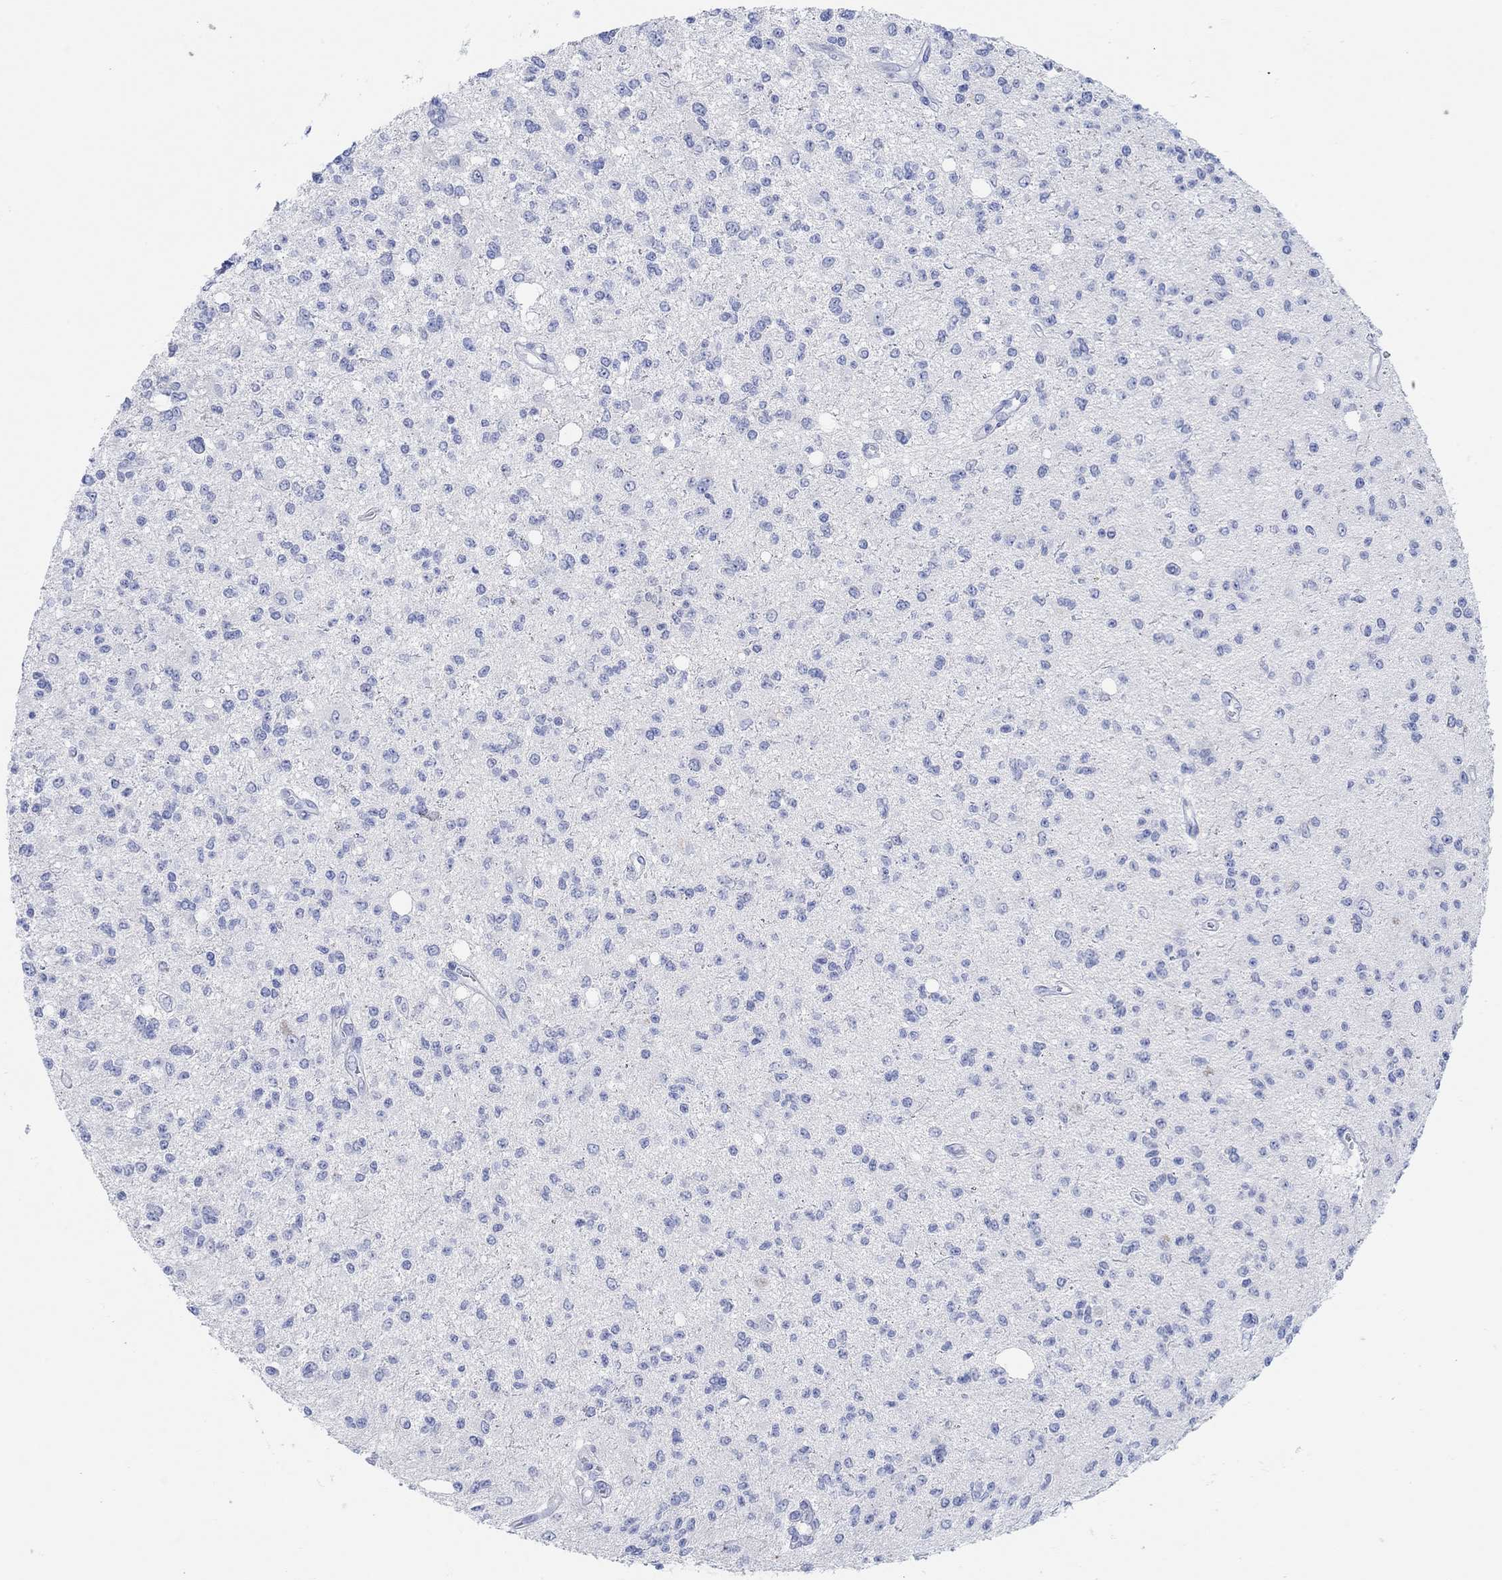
{"staining": {"intensity": "negative", "quantity": "none", "location": "none"}, "tissue": "glioma", "cell_type": "Tumor cells", "image_type": "cancer", "snomed": [{"axis": "morphology", "description": "Glioma, malignant, Low grade"}, {"axis": "topography", "description": "Brain"}], "caption": "The photomicrograph reveals no significant expression in tumor cells of glioma. (IHC, brightfield microscopy, high magnification).", "gene": "AK8", "patient": {"sex": "male", "age": 67}}